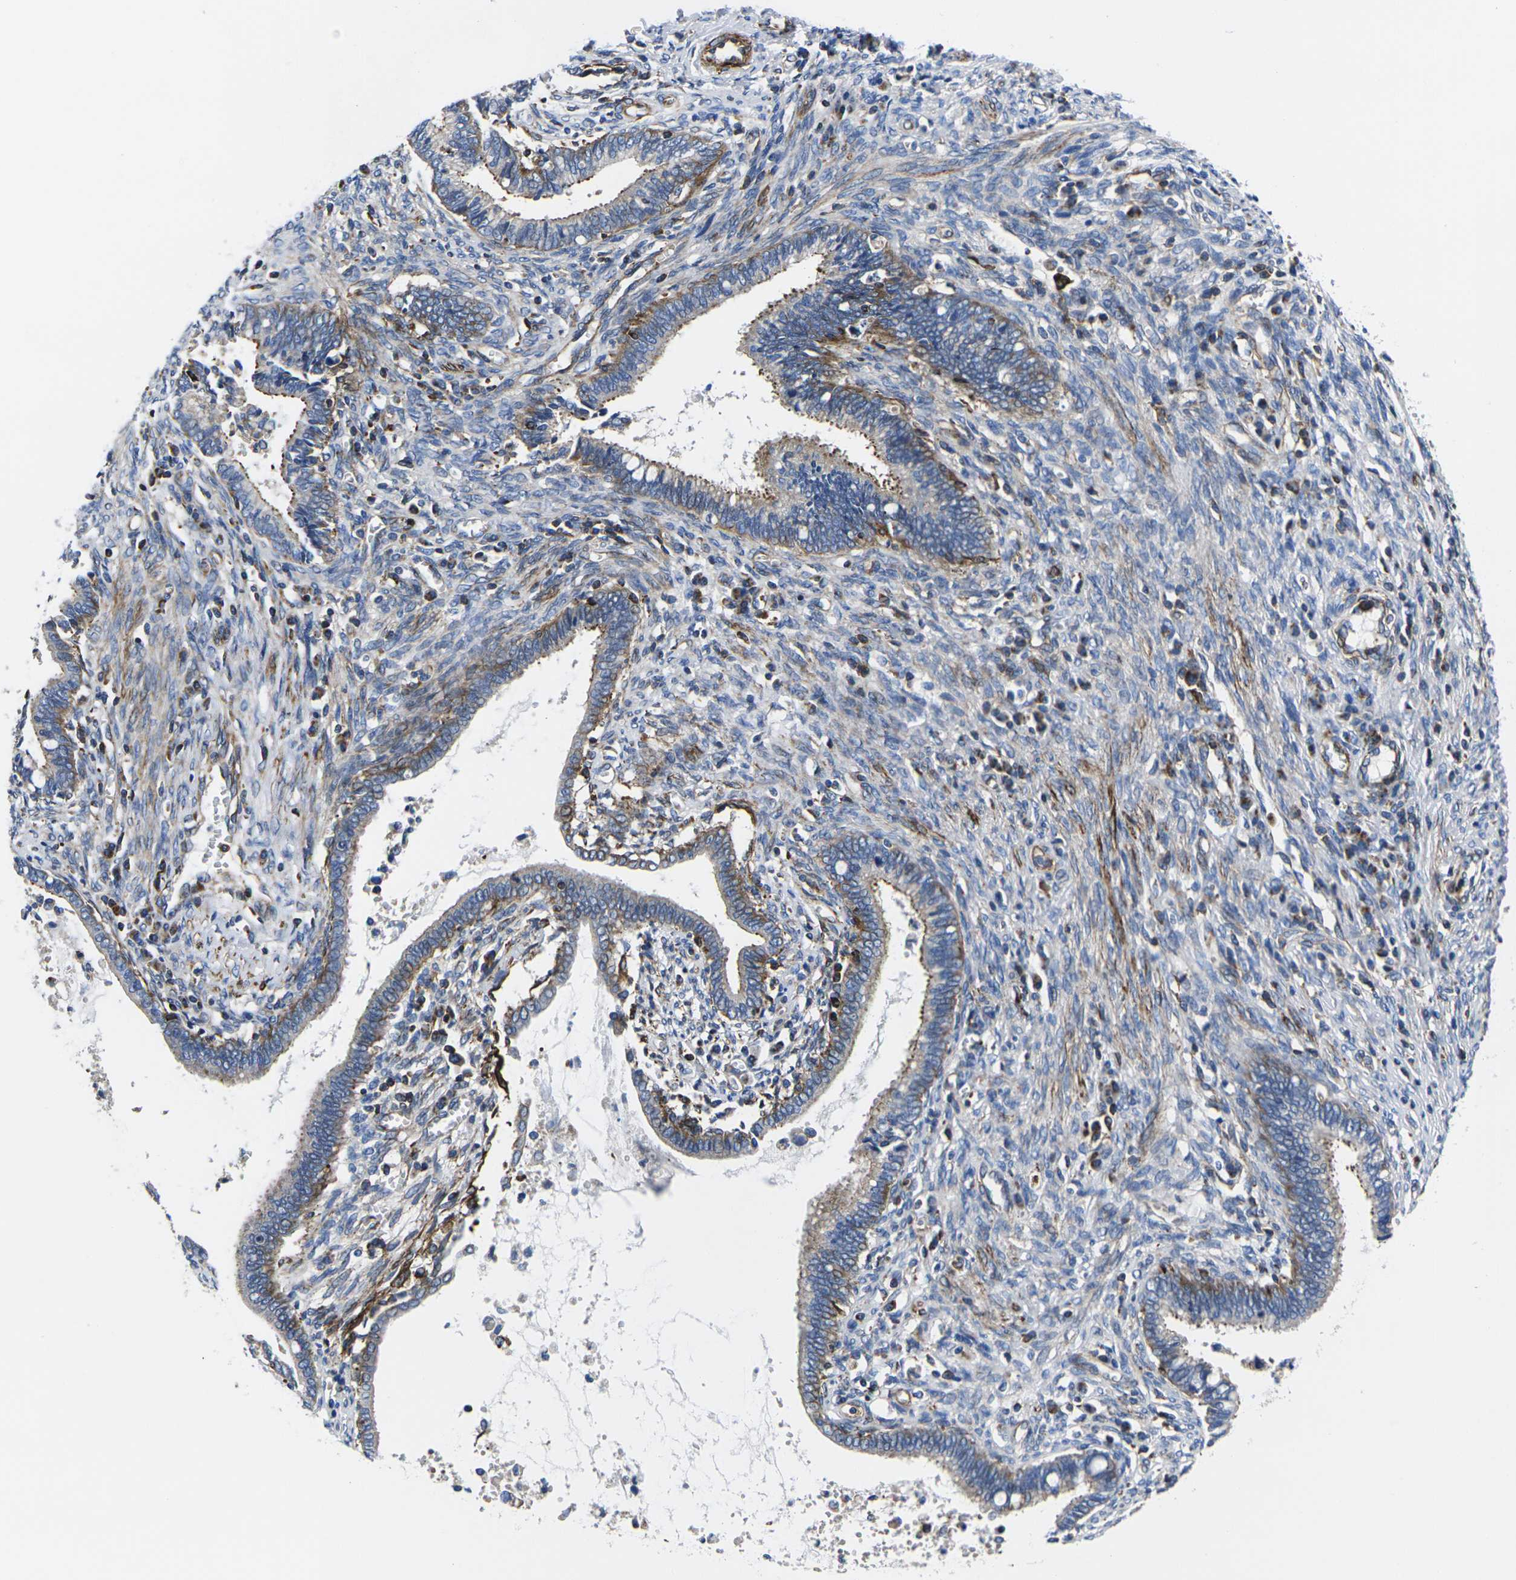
{"staining": {"intensity": "moderate", "quantity": ">75%", "location": "cytoplasmic/membranous"}, "tissue": "cervical cancer", "cell_type": "Tumor cells", "image_type": "cancer", "snomed": [{"axis": "morphology", "description": "Adenocarcinoma, NOS"}, {"axis": "topography", "description": "Cervix"}], "caption": "This is an image of immunohistochemistry staining of adenocarcinoma (cervical), which shows moderate positivity in the cytoplasmic/membranous of tumor cells.", "gene": "GPR4", "patient": {"sex": "female", "age": 44}}